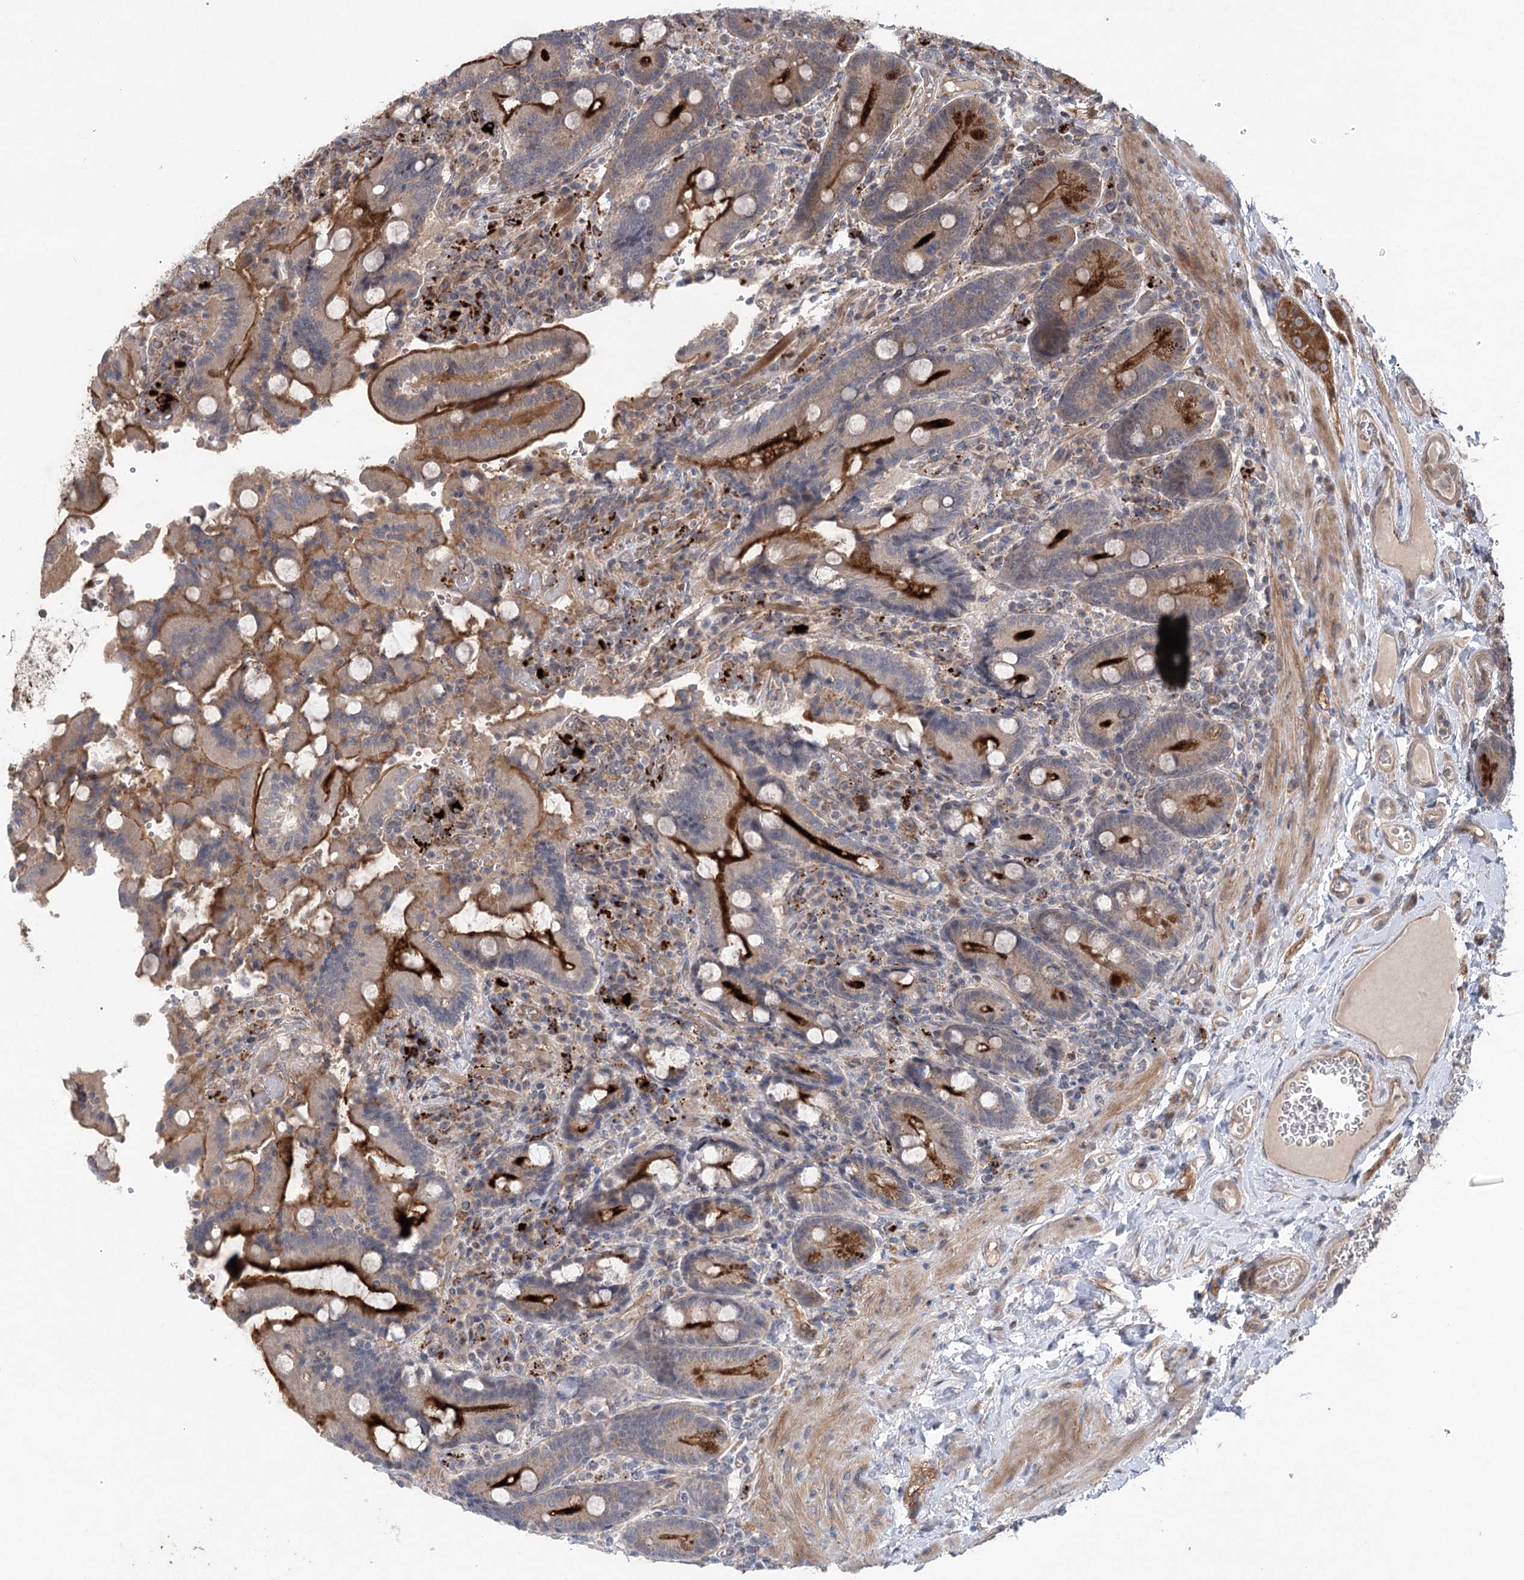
{"staining": {"intensity": "strong", "quantity": ">75%", "location": "cytoplasmic/membranous"}, "tissue": "duodenum", "cell_type": "Glandular cells", "image_type": "normal", "snomed": [{"axis": "morphology", "description": "Normal tissue, NOS"}, {"axis": "topography", "description": "Duodenum"}], "caption": "This photomicrograph reveals immunohistochemistry staining of normal human duodenum, with high strong cytoplasmic/membranous expression in approximately >75% of glandular cells.", "gene": "METTL24", "patient": {"sex": "female", "age": 62}}